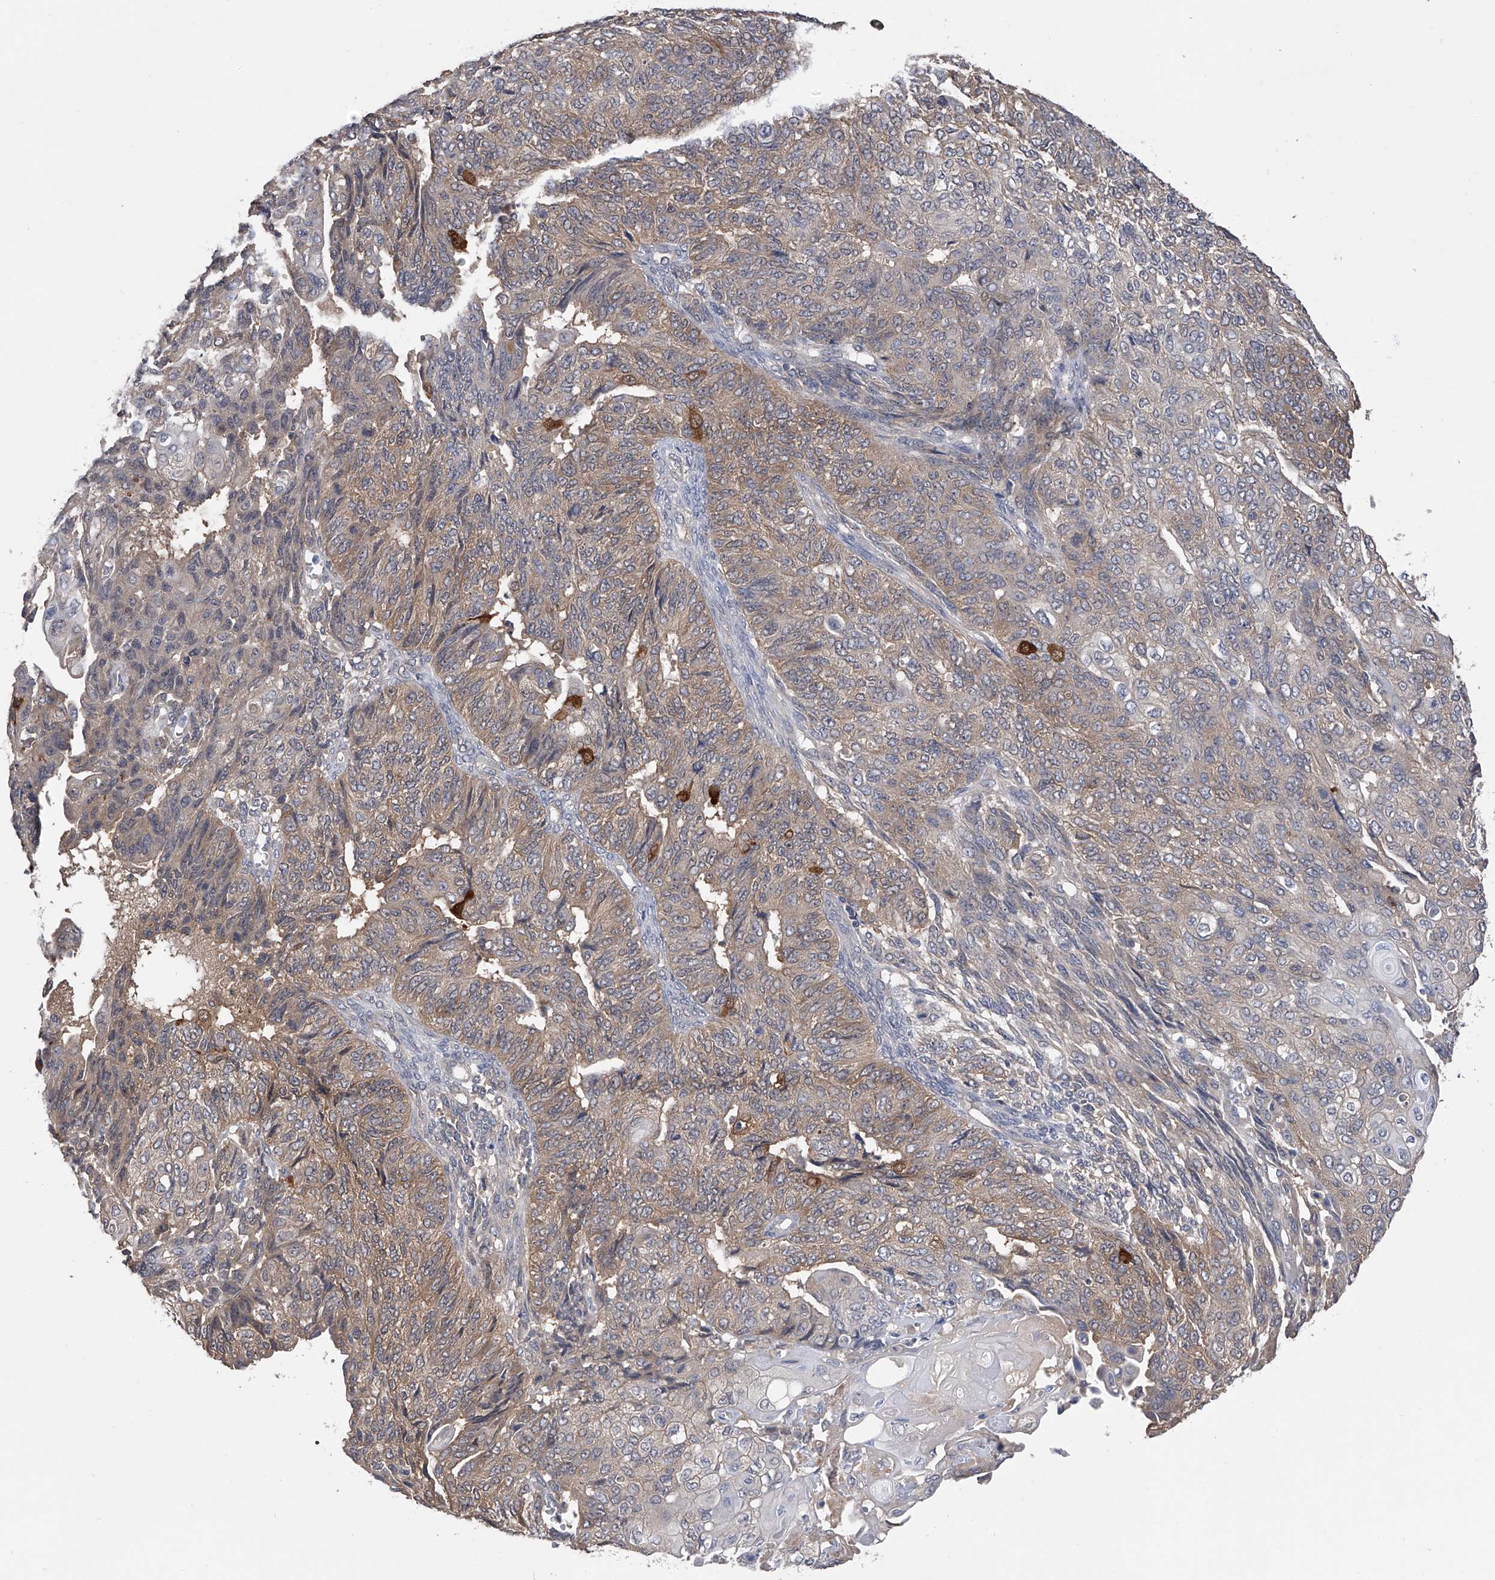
{"staining": {"intensity": "strong", "quantity": "<25%", "location": "cytoplasmic/membranous"}, "tissue": "endometrial cancer", "cell_type": "Tumor cells", "image_type": "cancer", "snomed": [{"axis": "morphology", "description": "Adenocarcinoma, NOS"}, {"axis": "topography", "description": "Endometrium"}], "caption": "Immunohistochemical staining of human adenocarcinoma (endometrial) exhibits medium levels of strong cytoplasmic/membranous positivity in about <25% of tumor cells.", "gene": "CFAP298", "patient": {"sex": "female", "age": 32}}